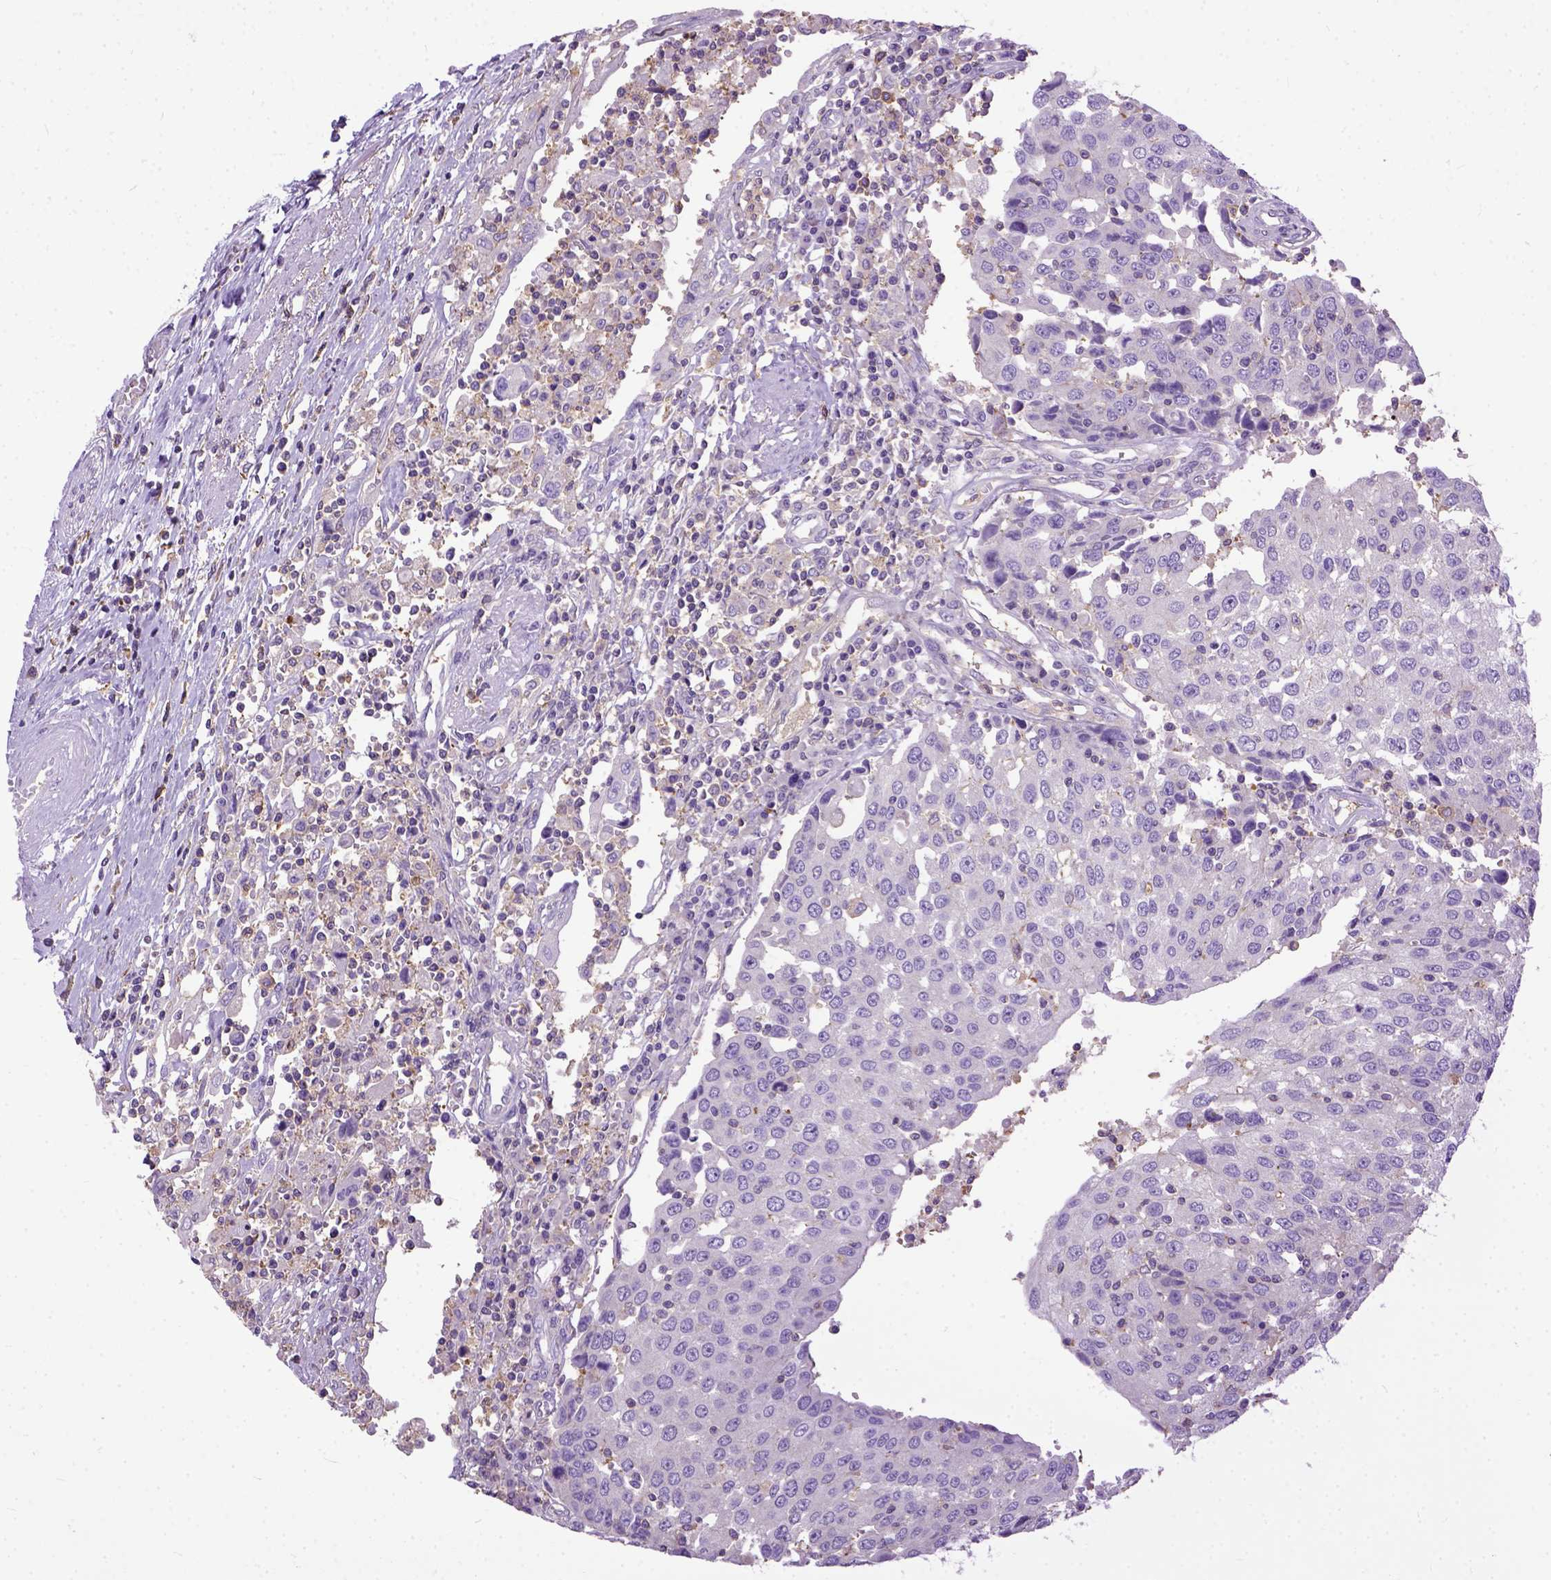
{"staining": {"intensity": "negative", "quantity": "none", "location": "none"}, "tissue": "urothelial cancer", "cell_type": "Tumor cells", "image_type": "cancer", "snomed": [{"axis": "morphology", "description": "Urothelial carcinoma, High grade"}, {"axis": "topography", "description": "Urinary bladder"}], "caption": "The photomicrograph reveals no staining of tumor cells in urothelial carcinoma (high-grade). (Brightfield microscopy of DAB immunohistochemistry (IHC) at high magnification).", "gene": "NAMPT", "patient": {"sex": "female", "age": 85}}